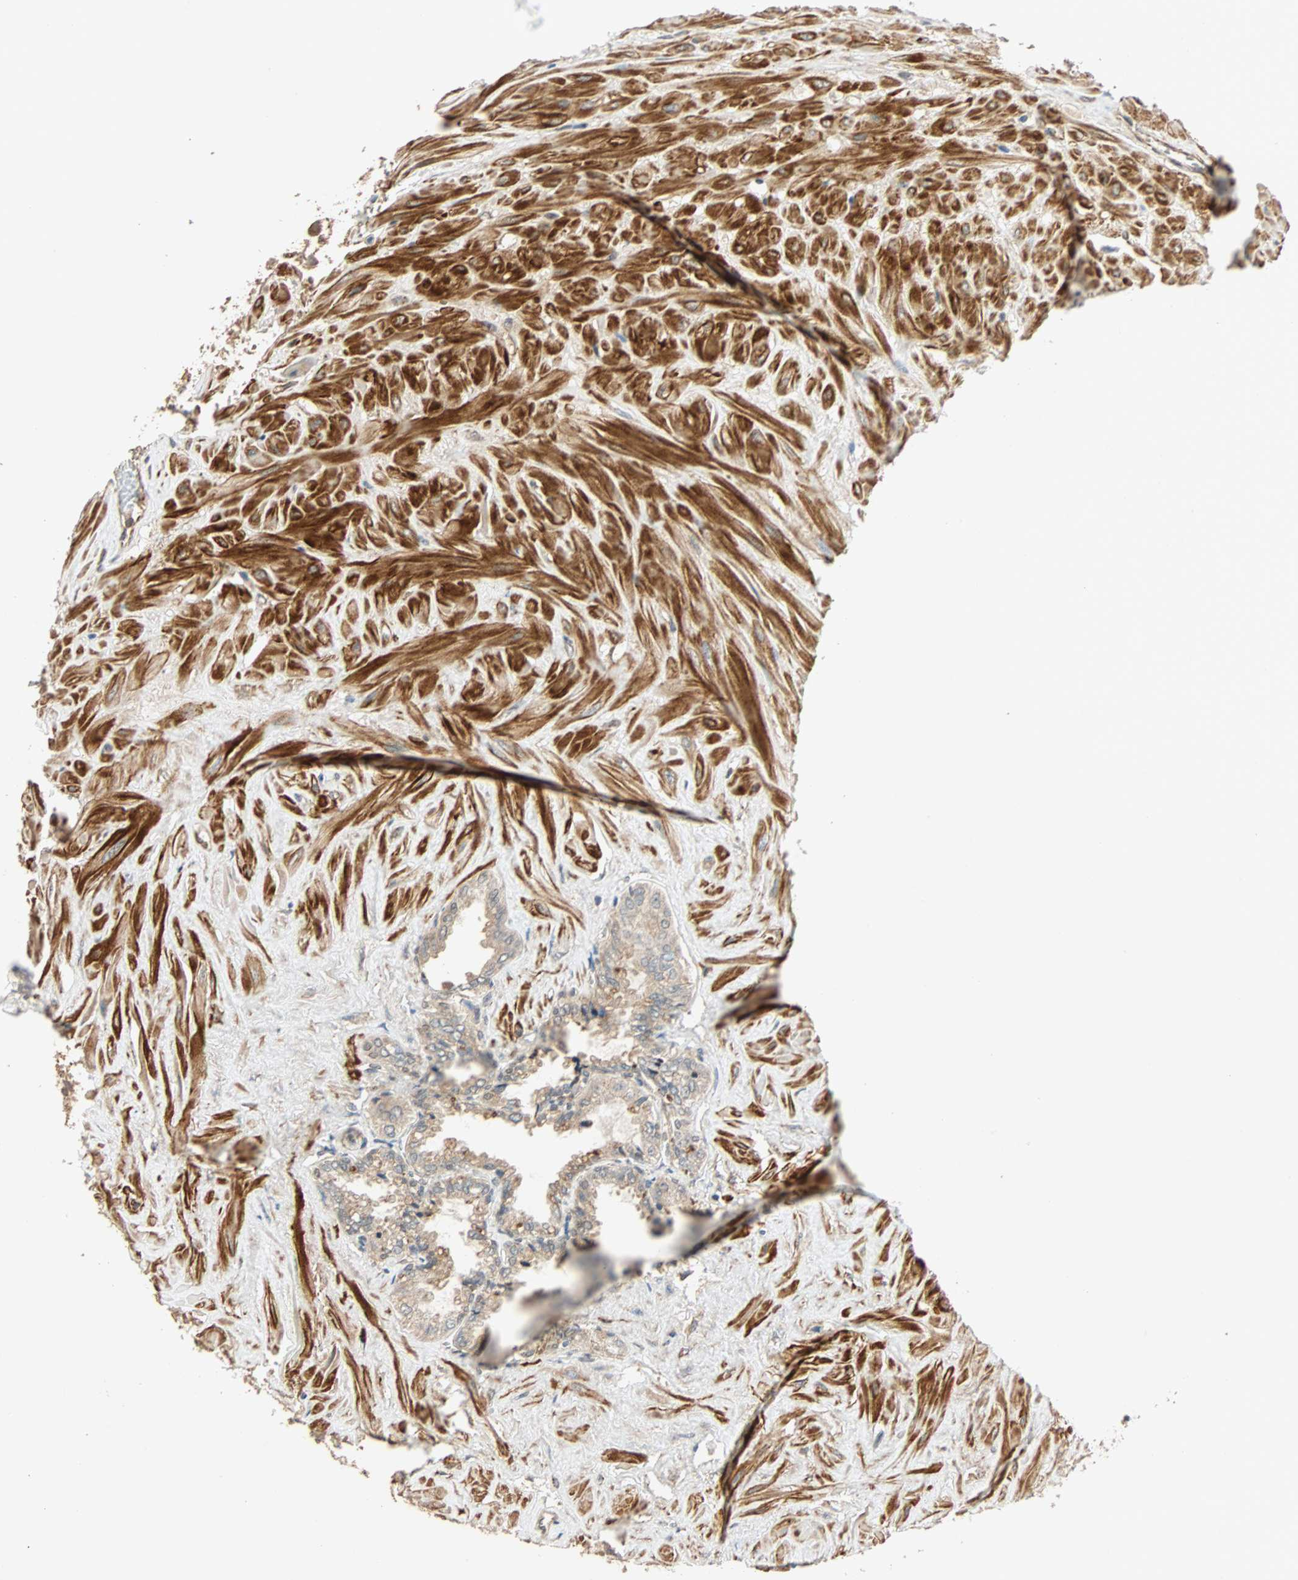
{"staining": {"intensity": "weak", "quantity": "25%-75%", "location": "cytoplasmic/membranous"}, "tissue": "seminal vesicle", "cell_type": "Glandular cells", "image_type": "normal", "snomed": [{"axis": "morphology", "description": "Normal tissue, NOS"}, {"axis": "topography", "description": "Seminal veicle"}], "caption": "Immunohistochemical staining of benign human seminal vesicle shows 25%-75% levels of weak cytoplasmic/membranous protein positivity in approximately 25%-75% of glandular cells. The protein of interest is stained brown, and the nuclei are stained in blue (DAB IHC with brightfield microscopy, high magnification).", "gene": "QSER1", "patient": {"sex": "male", "age": 46}}